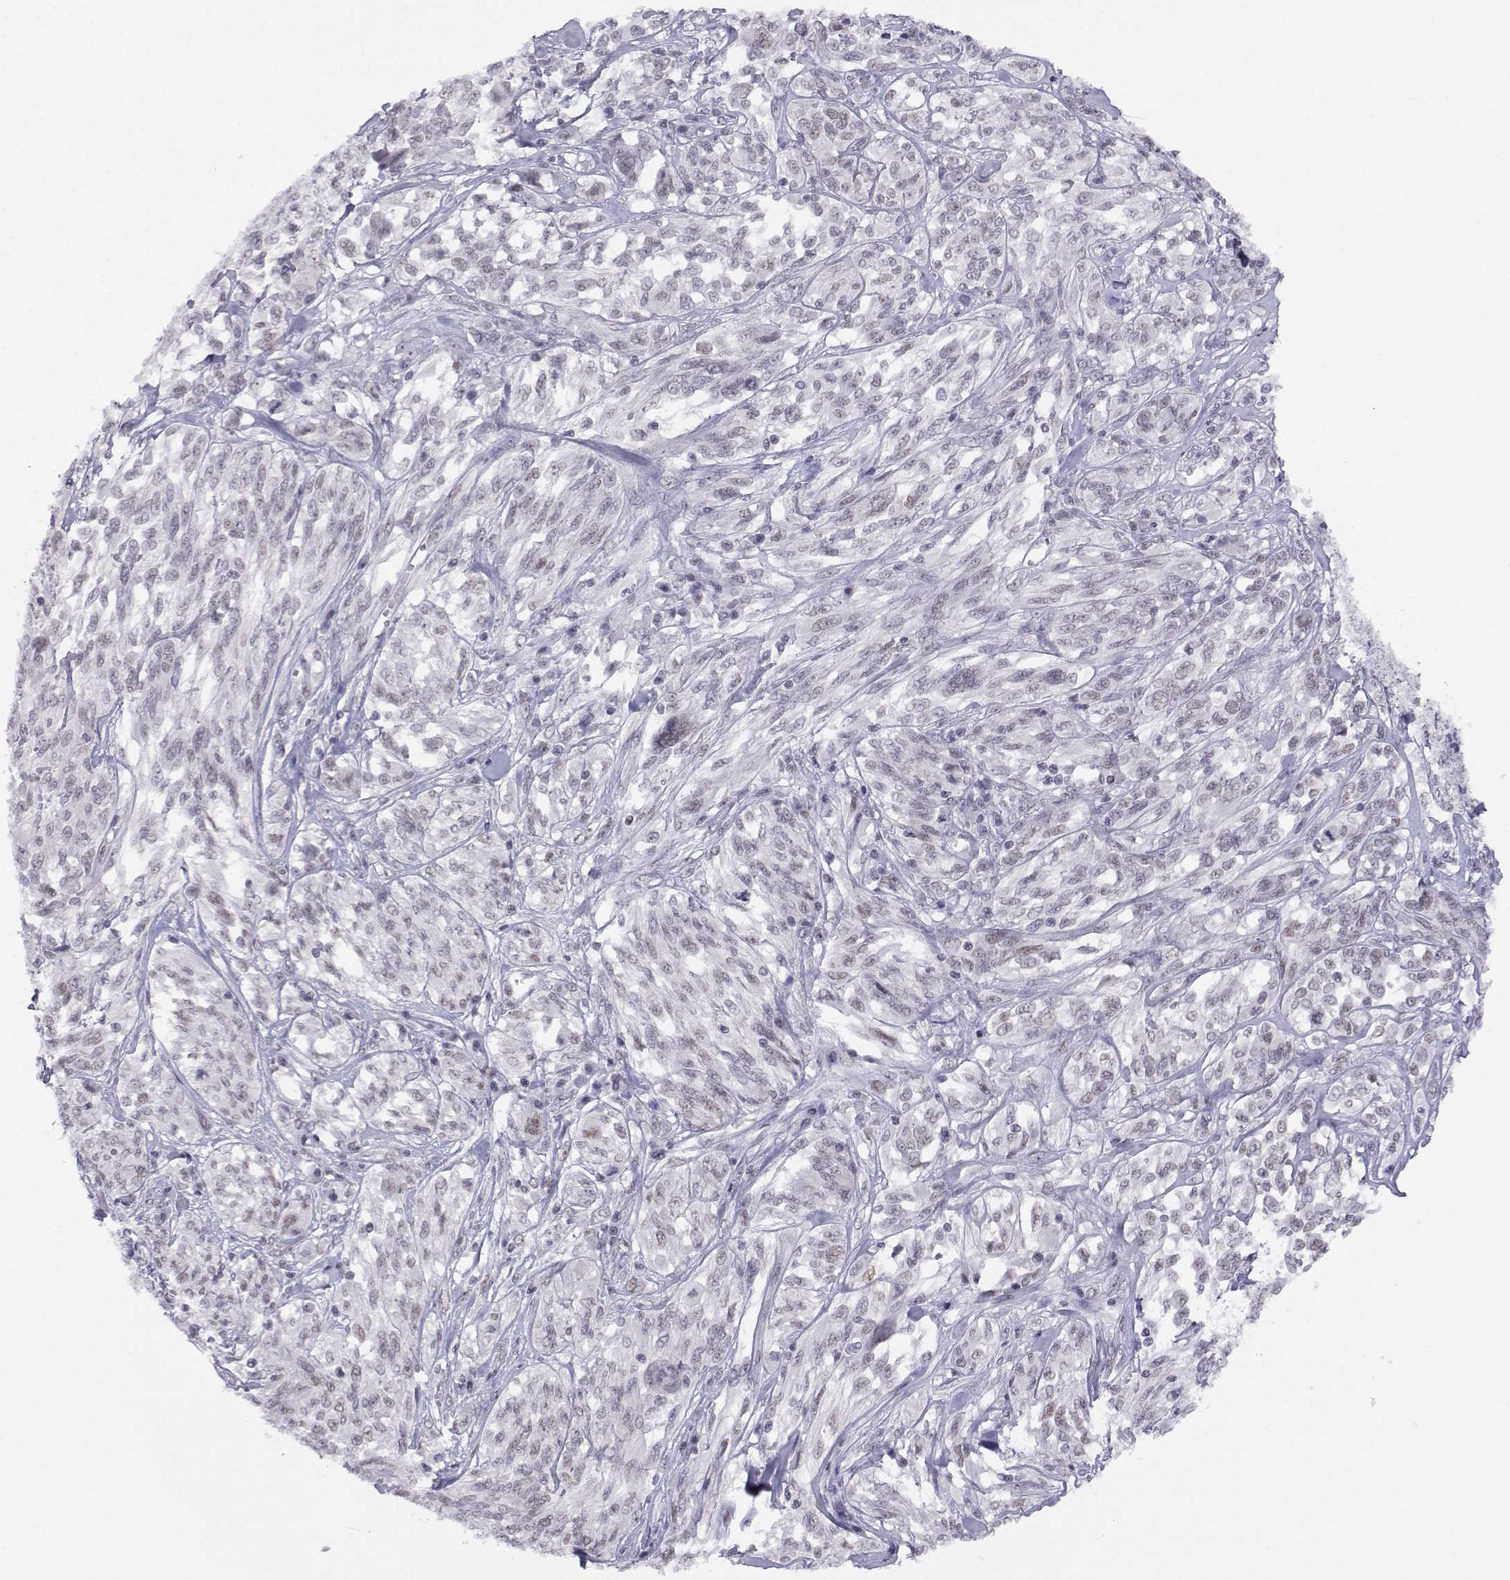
{"staining": {"intensity": "negative", "quantity": "none", "location": "none"}, "tissue": "melanoma", "cell_type": "Tumor cells", "image_type": "cancer", "snomed": [{"axis": "morphology", "description": "Malignant melanoma, NOS"}, {"axis": "topography", "description": "Skin"}], "caption": "There is no significant expression in tumor cells of malignant melanoma.", "gene": "MED26", "patient": {"sex": "female", "age": 91}}